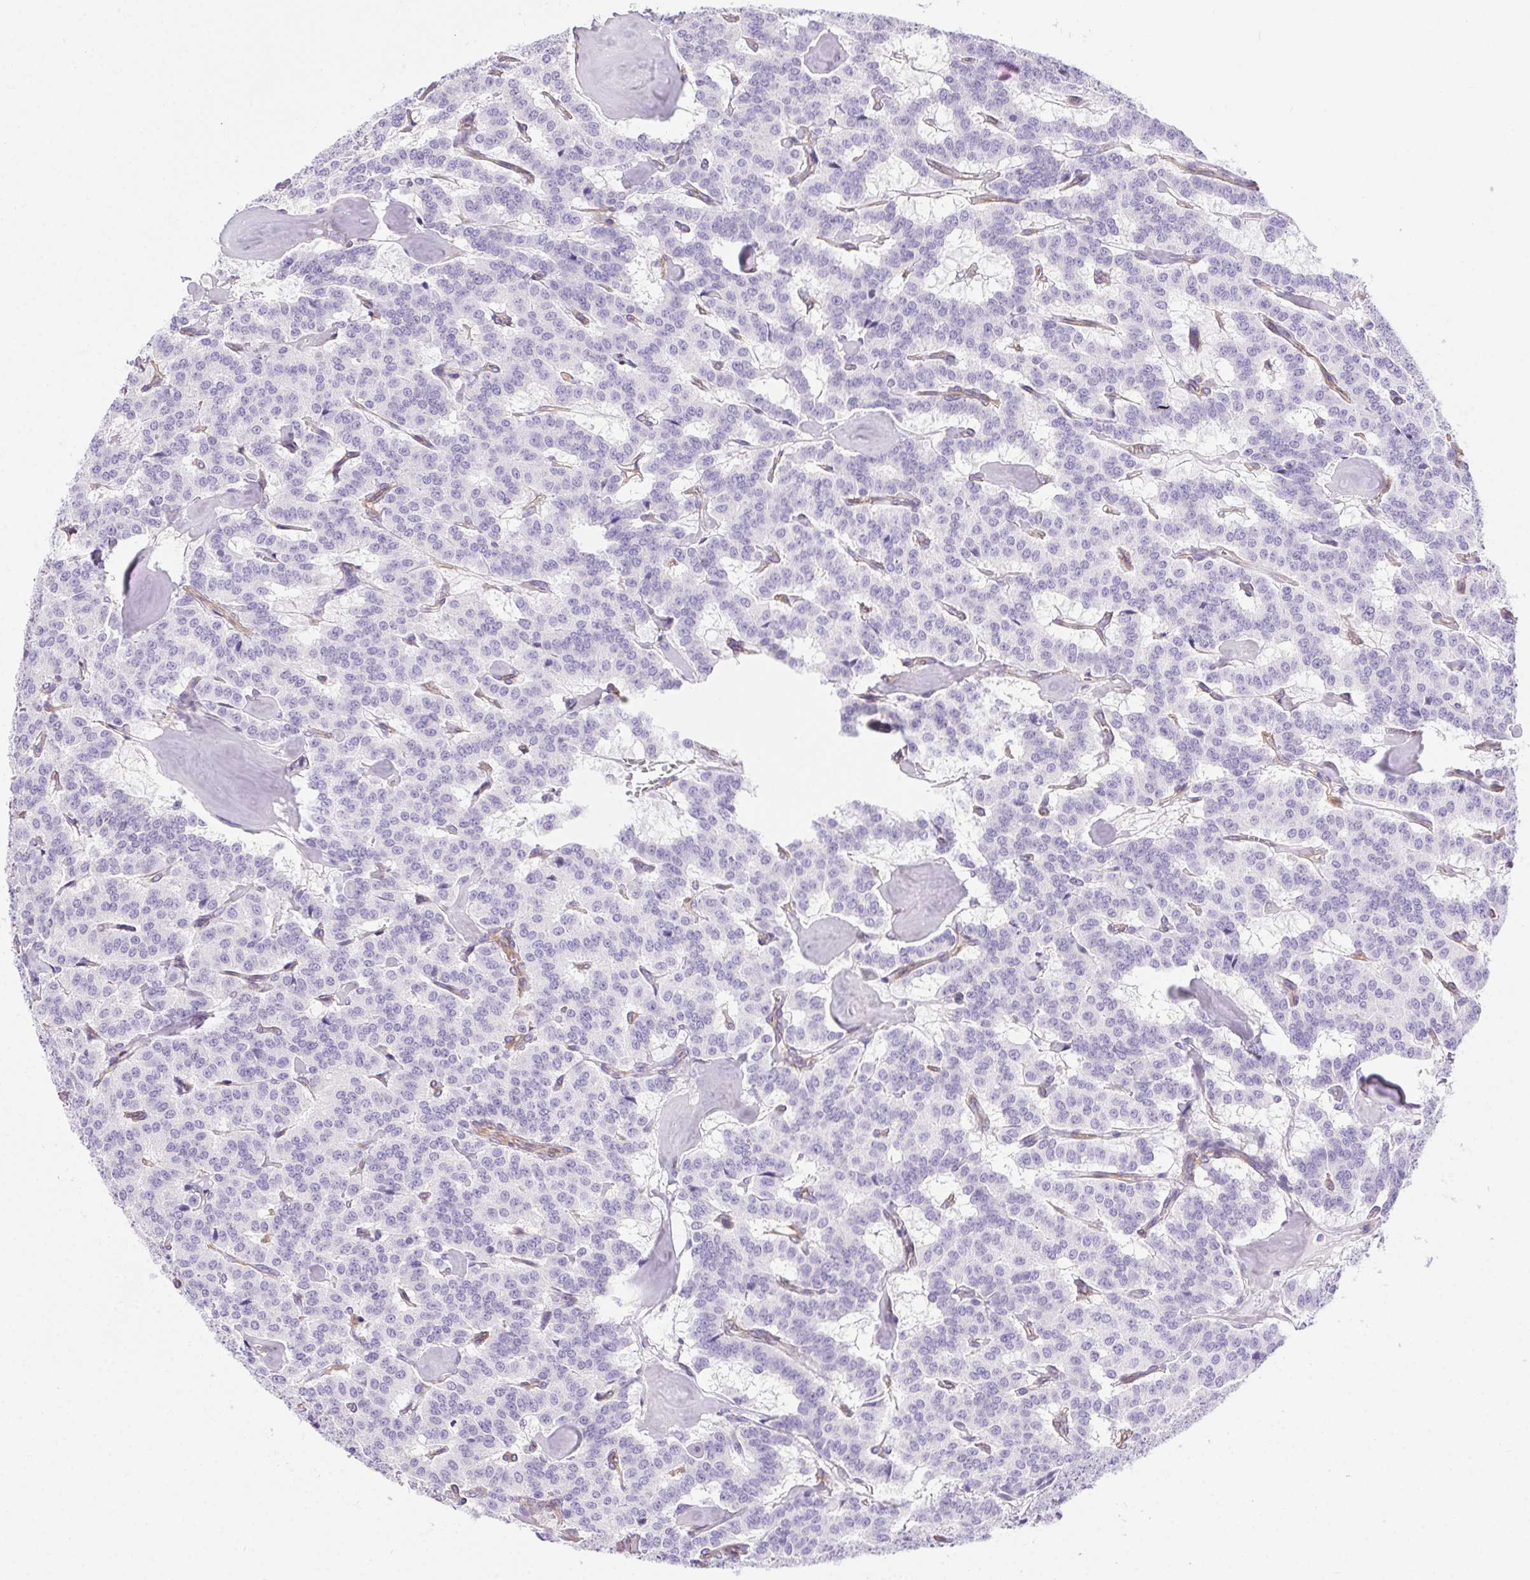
{"staining": {"intensity": "negative", "quantity": "none", "location": "none"}, "tissue": "carcinoid", "cell_type": "Tumor cells", "image_type": "cancer", "snomed": [{"axis": "morphology", "description": "Carcinoid, malignant, NOS"}, {"axis": "topography", "description": "Lung"}], "caption": "Malignant carcinoid stained for a protein using immunohistochemistry displays no expression tumor cells.", "gene": "SHCBP1L", "patient": {"sex": "female", "age": 46}}